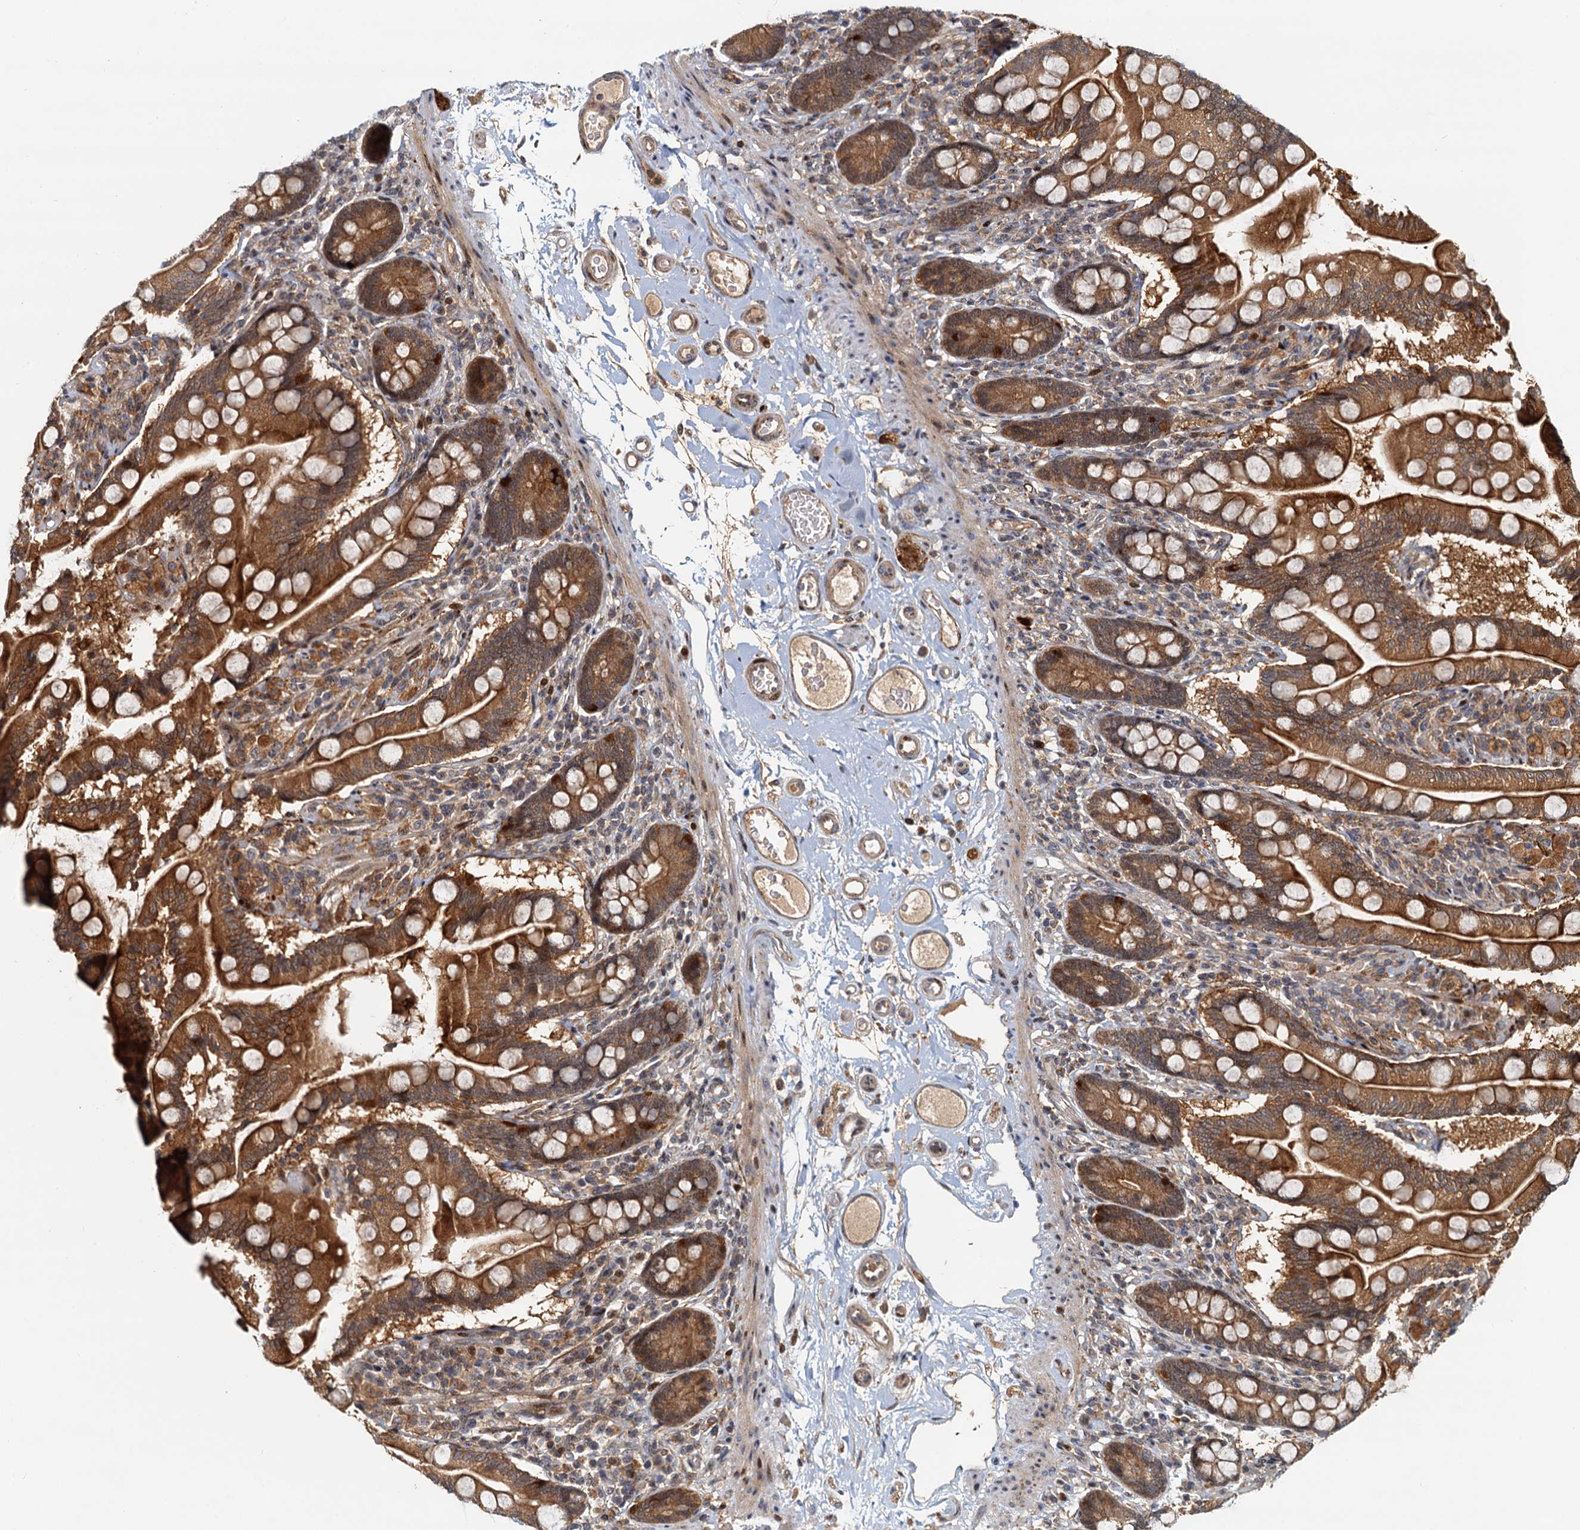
{"staining": {"intensity": "strong", "quantity": ">75%", "location": "cytoplasmic/membranous"}, "tissue": "small intestine", "cell_type": "Glandular cells", "image_type": "normal", "snomed": [{"axis": "morphology", "description": "Normal tissue, NOS"}, {"axis": "topography", "description": "Small intestine"}], "caption": "Immunohistochemistry (IHC) histopathology image of normal small intestine: human small intestine stained using immunohistochemistry (IHC) exhibits high levels of strong protein expression localized specifically in the cytoplasmic/membranous of glandular cells, appearing as a cytoplasmic/membranous brown color.", "gene": "TOLLIP", "patient": {"sex": "female", "age": 64}}